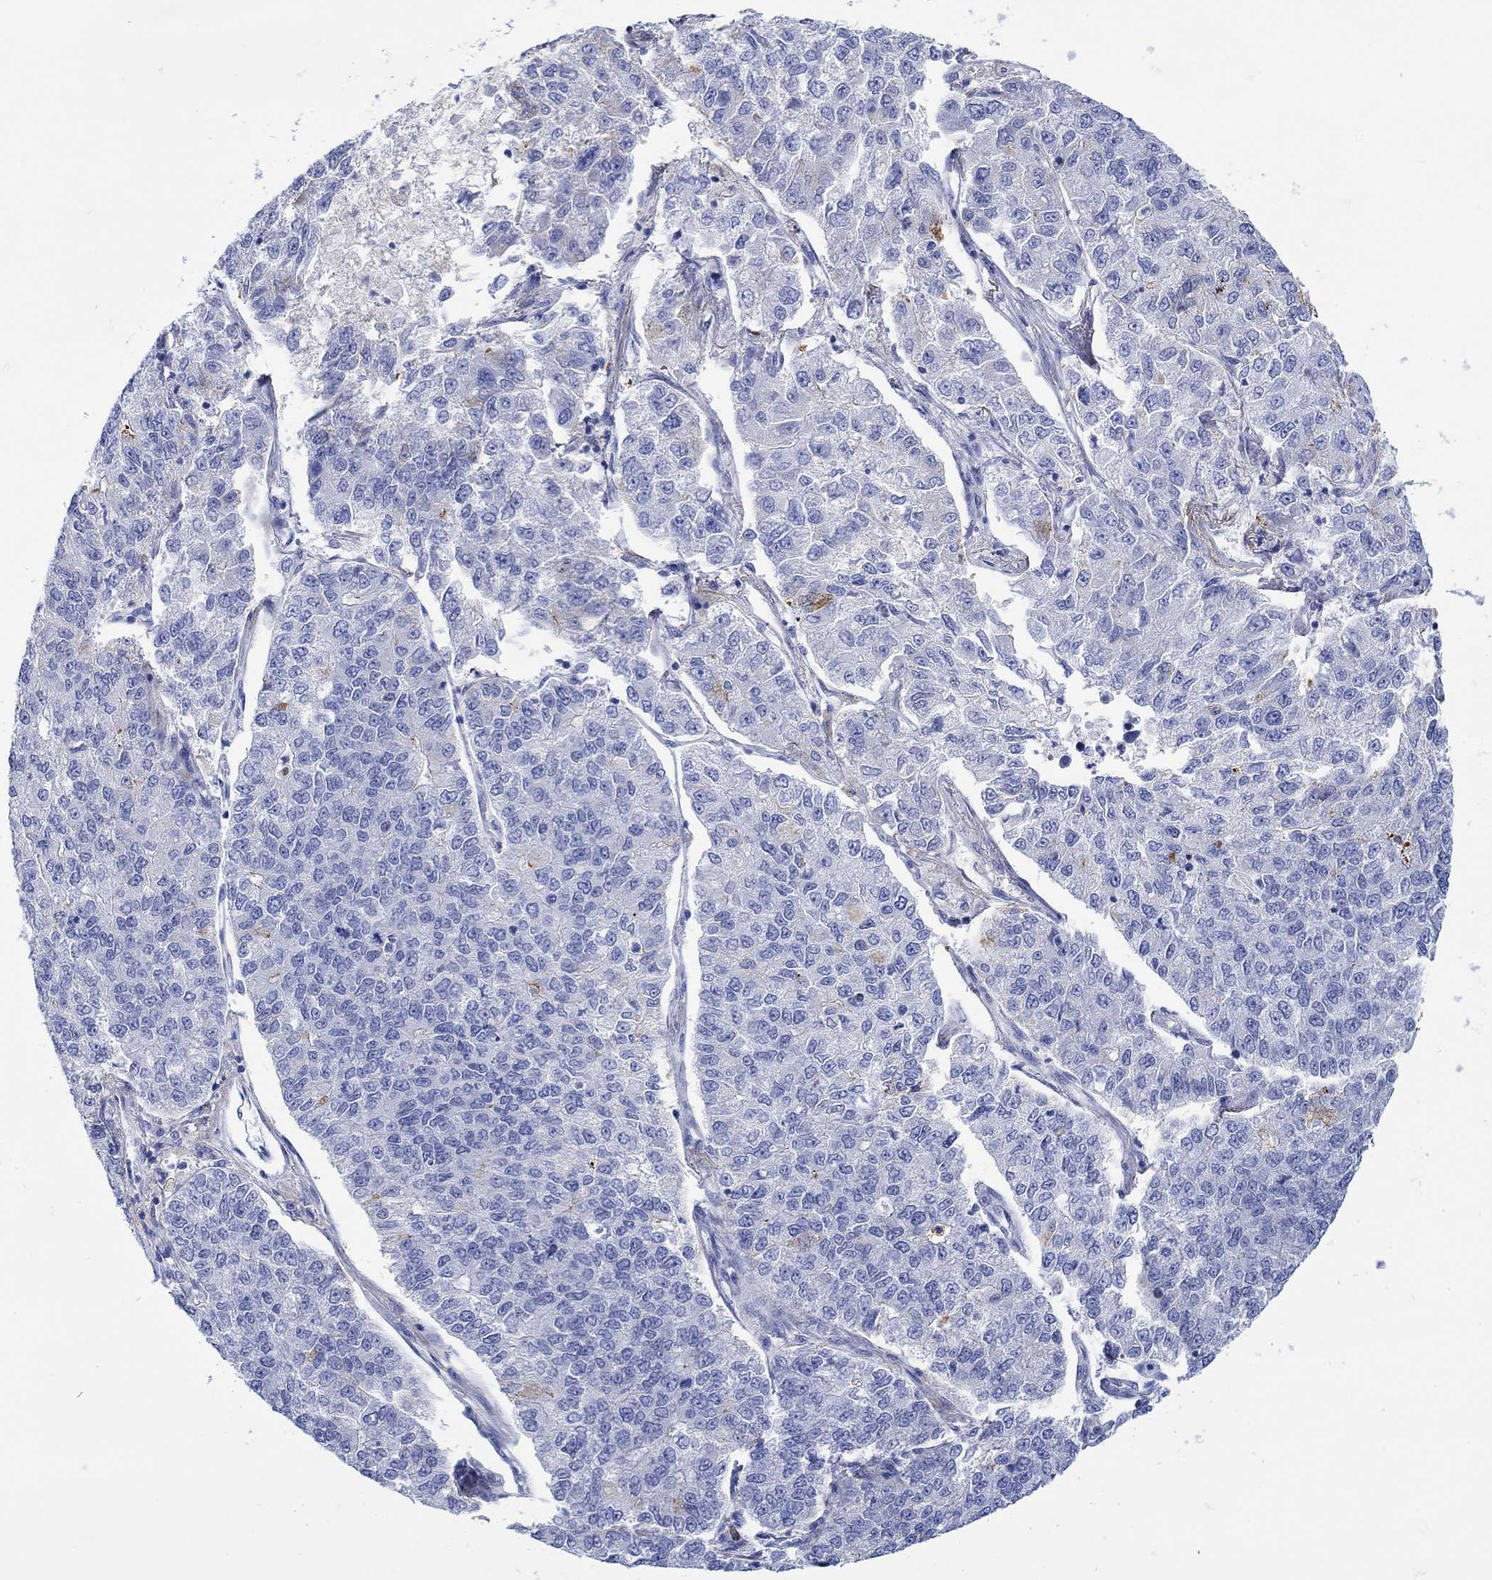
{"staining": {"intensity": "weak", "quantity": "<25%", "location": "cytoplasmic/membranous"}, "tissue": "lung cancer", "cell_type": "Tumor cells", "image_type": "cancer", "snomed": [{"axis": "morphology", "description": "Adenocarcinoma, NOS"}, {"axis": "topography", "description": "Lung"}], "caption": "A high-resolution photomicrograph shows IHC staining of lung cancer (adenocarcinoma), which displays no significant positivity in tumor cells. The staining was performed using DAB (3,3'-diaminobenzidine) to visualize the protein expression in brown, while the nuclei were stained in blue with hematoxylin (Magnification: 20x).", "gene": "ANKMY1", "patient": {"sex": "male", "age": 49}}